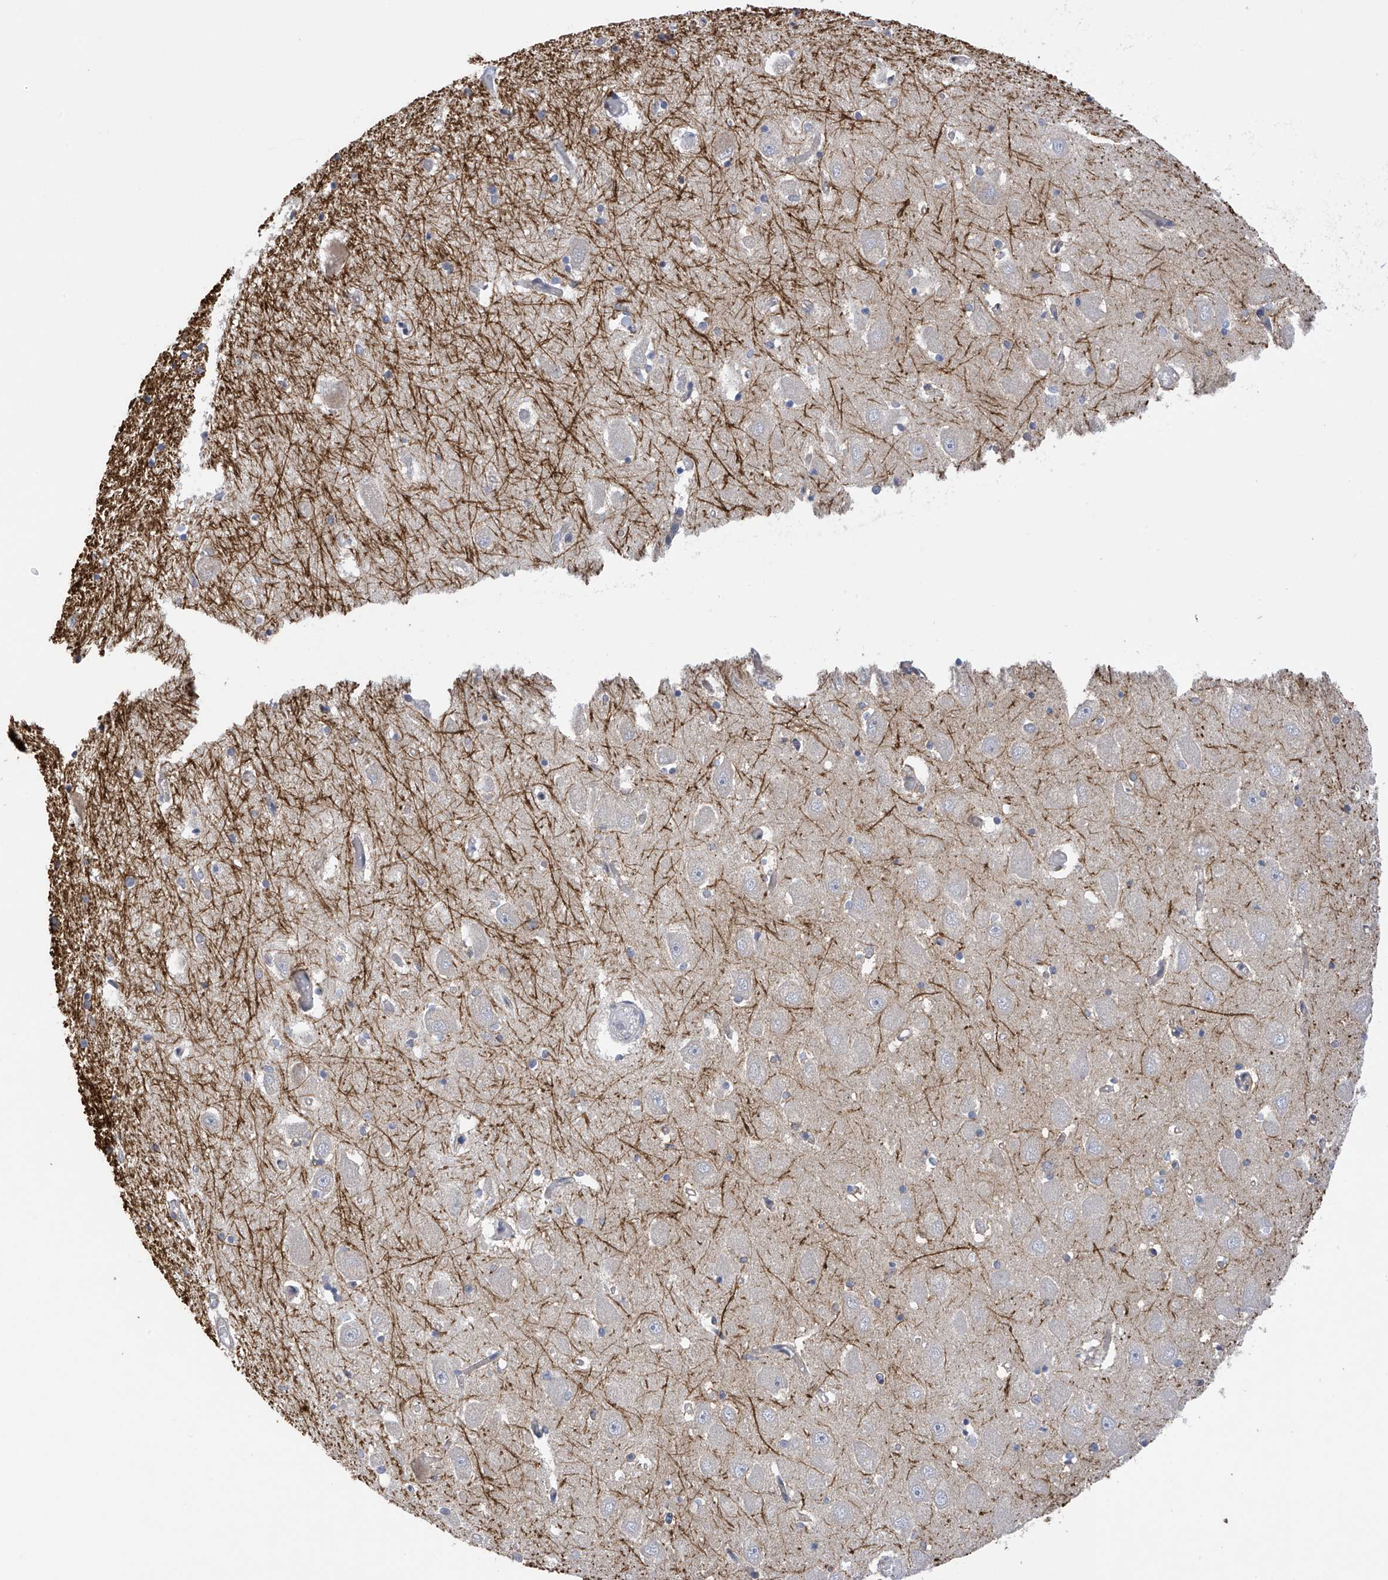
{"staining": {"intensity": "negative", "quantity": "none", "location": "none"}, "tissue": "hippocampus", "cell_type": "Glial cells", "image_type": "normal", "snomed": [{"axis": "morphology", "description": "Normal tissue, NOS"}, {"axis": "topography", "description": "Hippocampus"}], "caption": "Glial cells show no significant expression in benign hippocampus. (Stains: DAB immunohistochemistry with hematoxylin counter stain, Microscopy: brightfield microscopy at high magnification).", "gene": "SLCO4A1", "patient": {"sex": "male", "age": 70}}